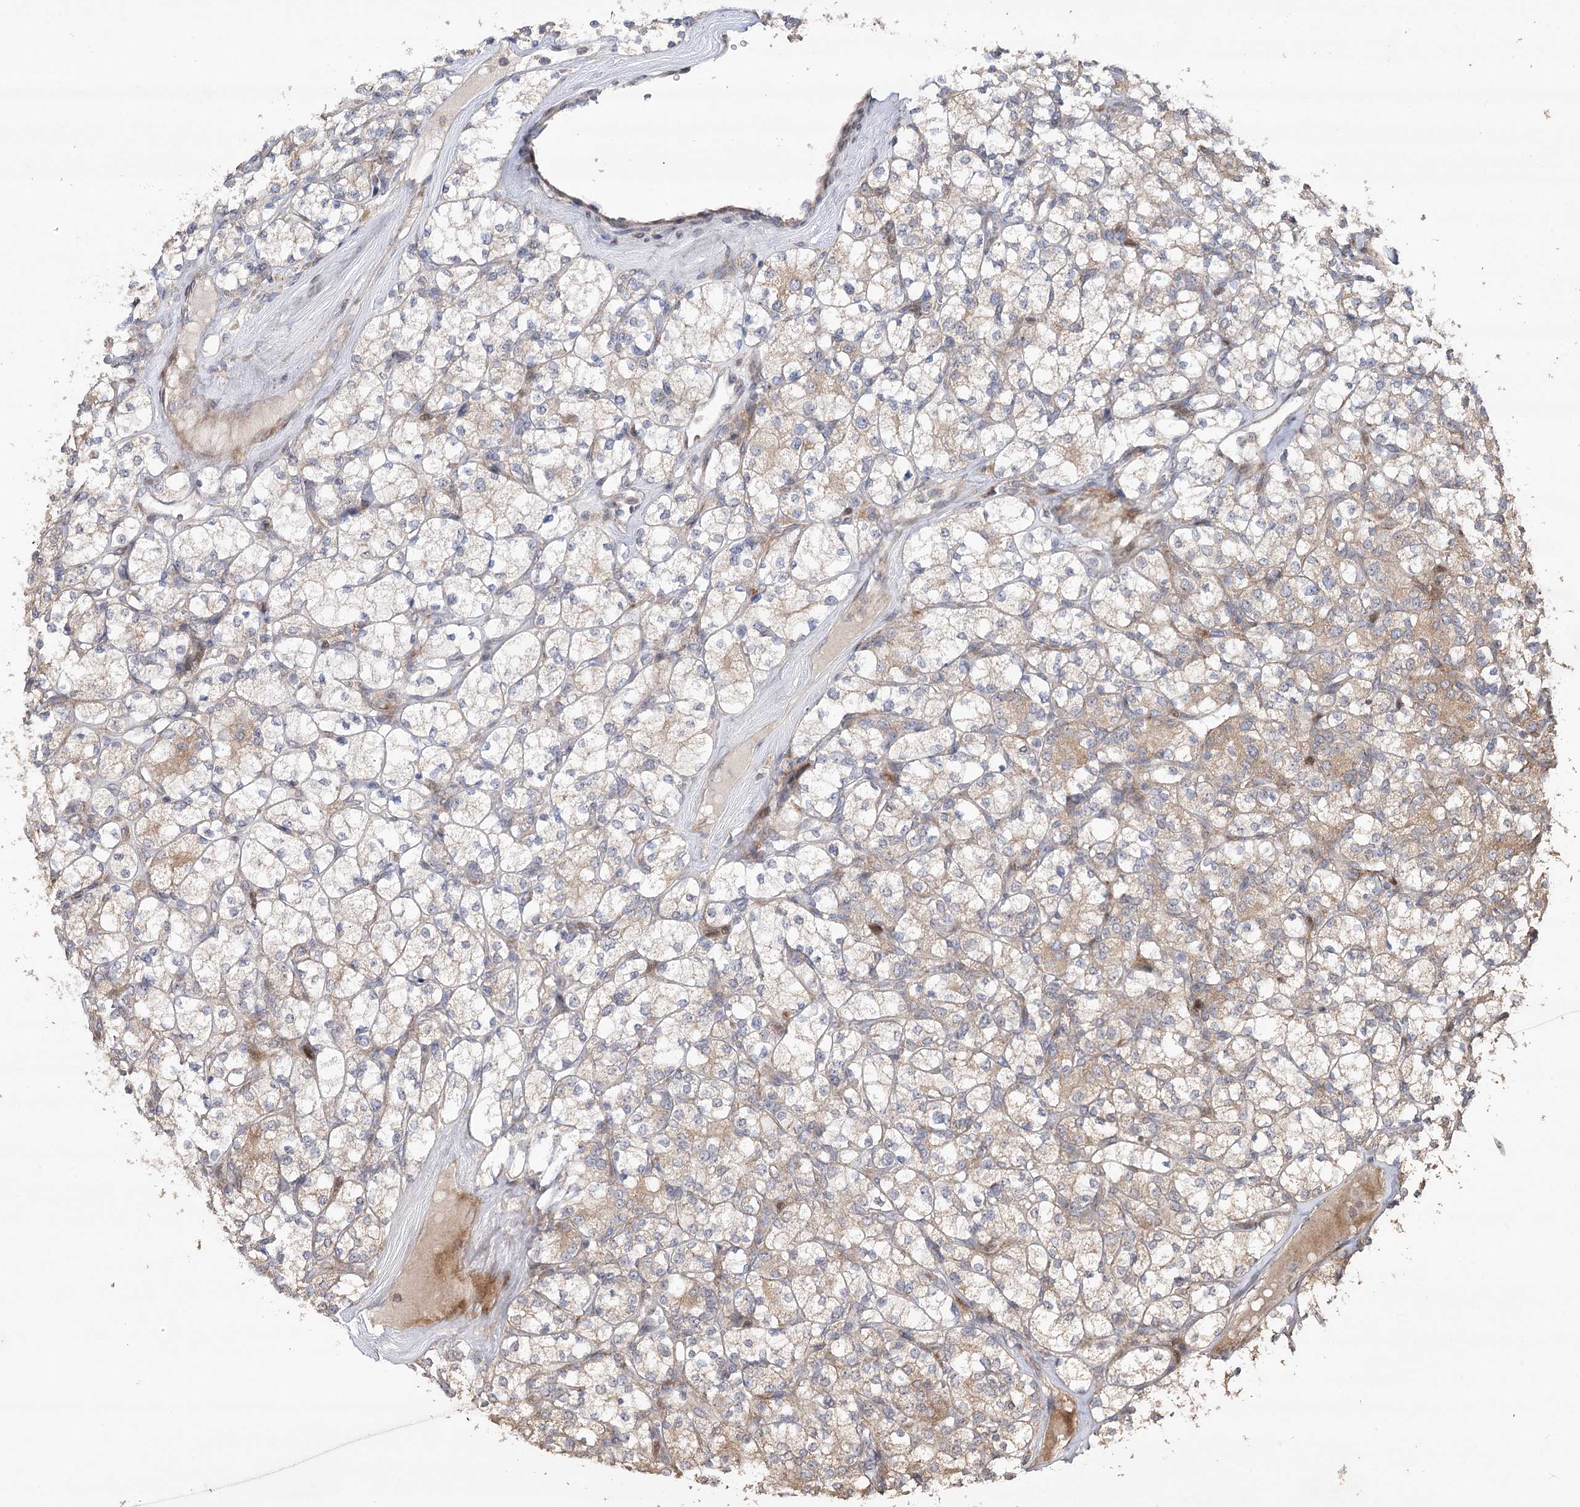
{"staining": {"intensity": "weak", "quantity": "25%-75%", "location": "cytoplasmic/membranous"}, "tissue": "renal cancer", "cell_type": "Tumor cells", "image_type": "cancer", "snomed": [{"axis": "morphology", "description": "Adenocarcinoma, NOS"}, {"axis": "topography", "description": "Kidney"}], "caption": "Weak cytoplasmic/membranous staining is identified in about 25%-75% of tumor cells in renal cancer. (DAB IHC with brightfield microscopy, high magnification).", "gene": "OBSL1", "patient": {"sex": "male", "age": 77}}